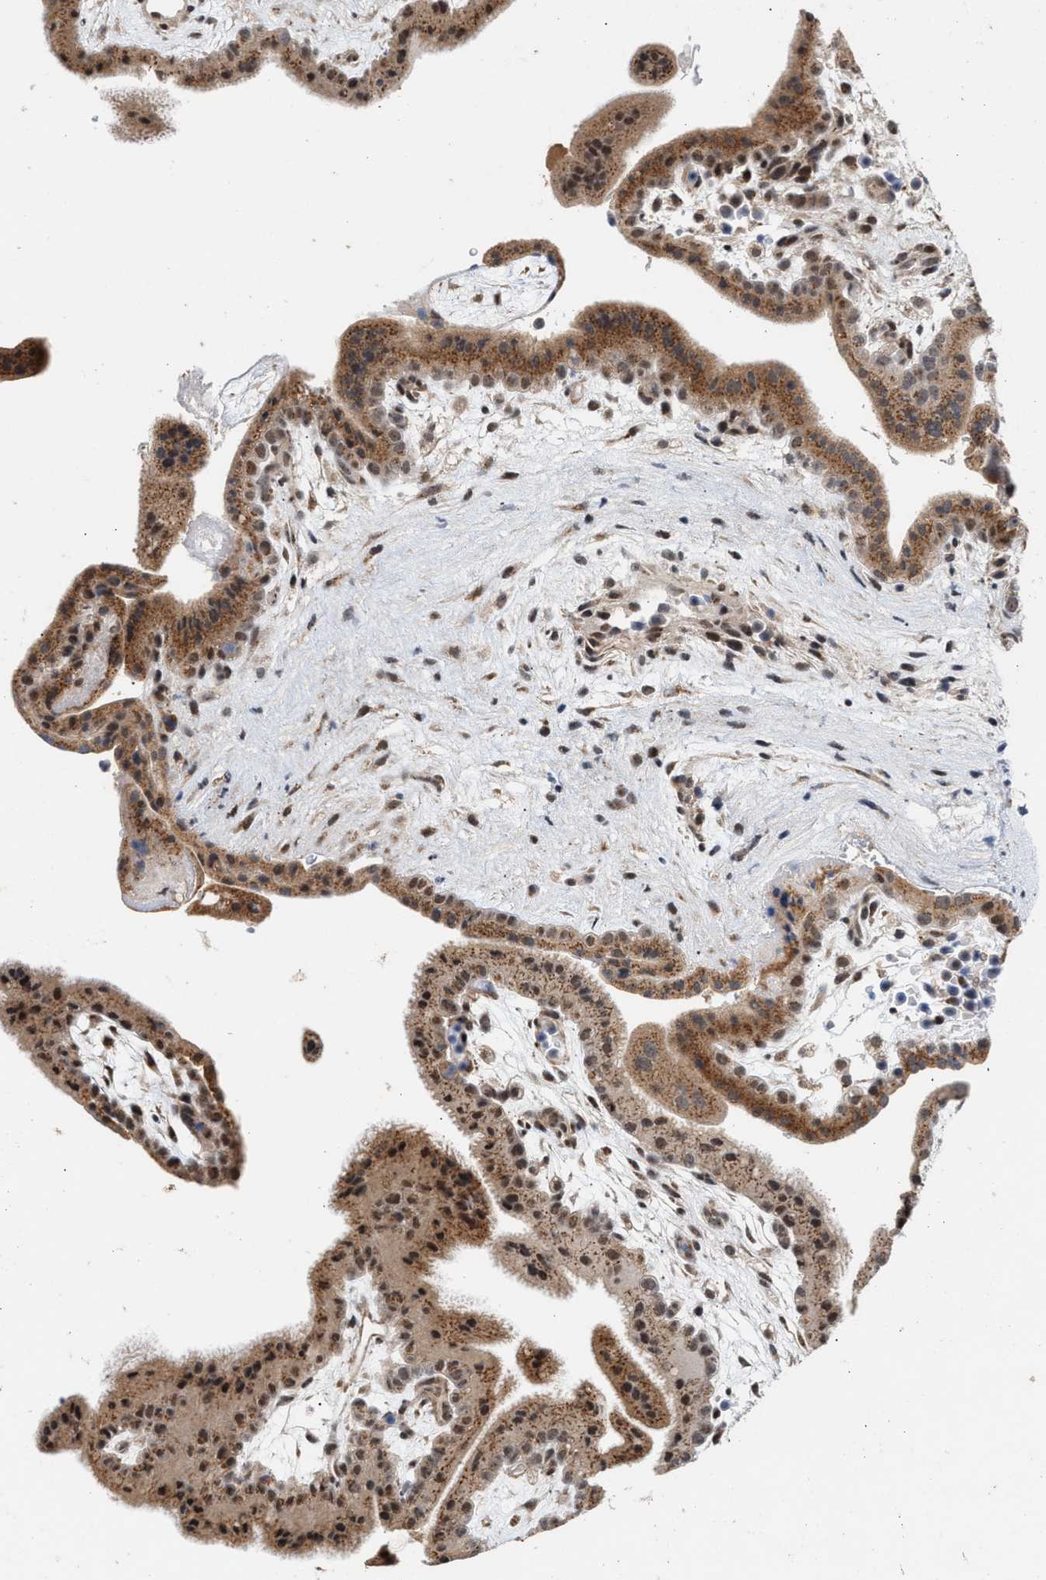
{"staining": {"intensity": "weak", "quantity": ">75%", "location": "cytoplasmic/membranous"}, "tissue": "placenta", "cell_type": "Decidual cells", "image_type": "normal", "snomed": [{"axis": "morphology", "description": "Normal tissue, NOS"}, {"axis": "topography", "description": "Placenta"}], "caption": "A high-resolution image shows IHC staining of normal placenta, which exhibits weak cytoplasmic/membranous expression in about >75% of decidual cells. The staining was performed using DAB (3,3'-diaminobenzidine), with brown indicating positive protein expression. Nuclei are stained blue with hematoxylin.", "gene": "MKNK2", "patient": {"sex": "female", "age": 35}}